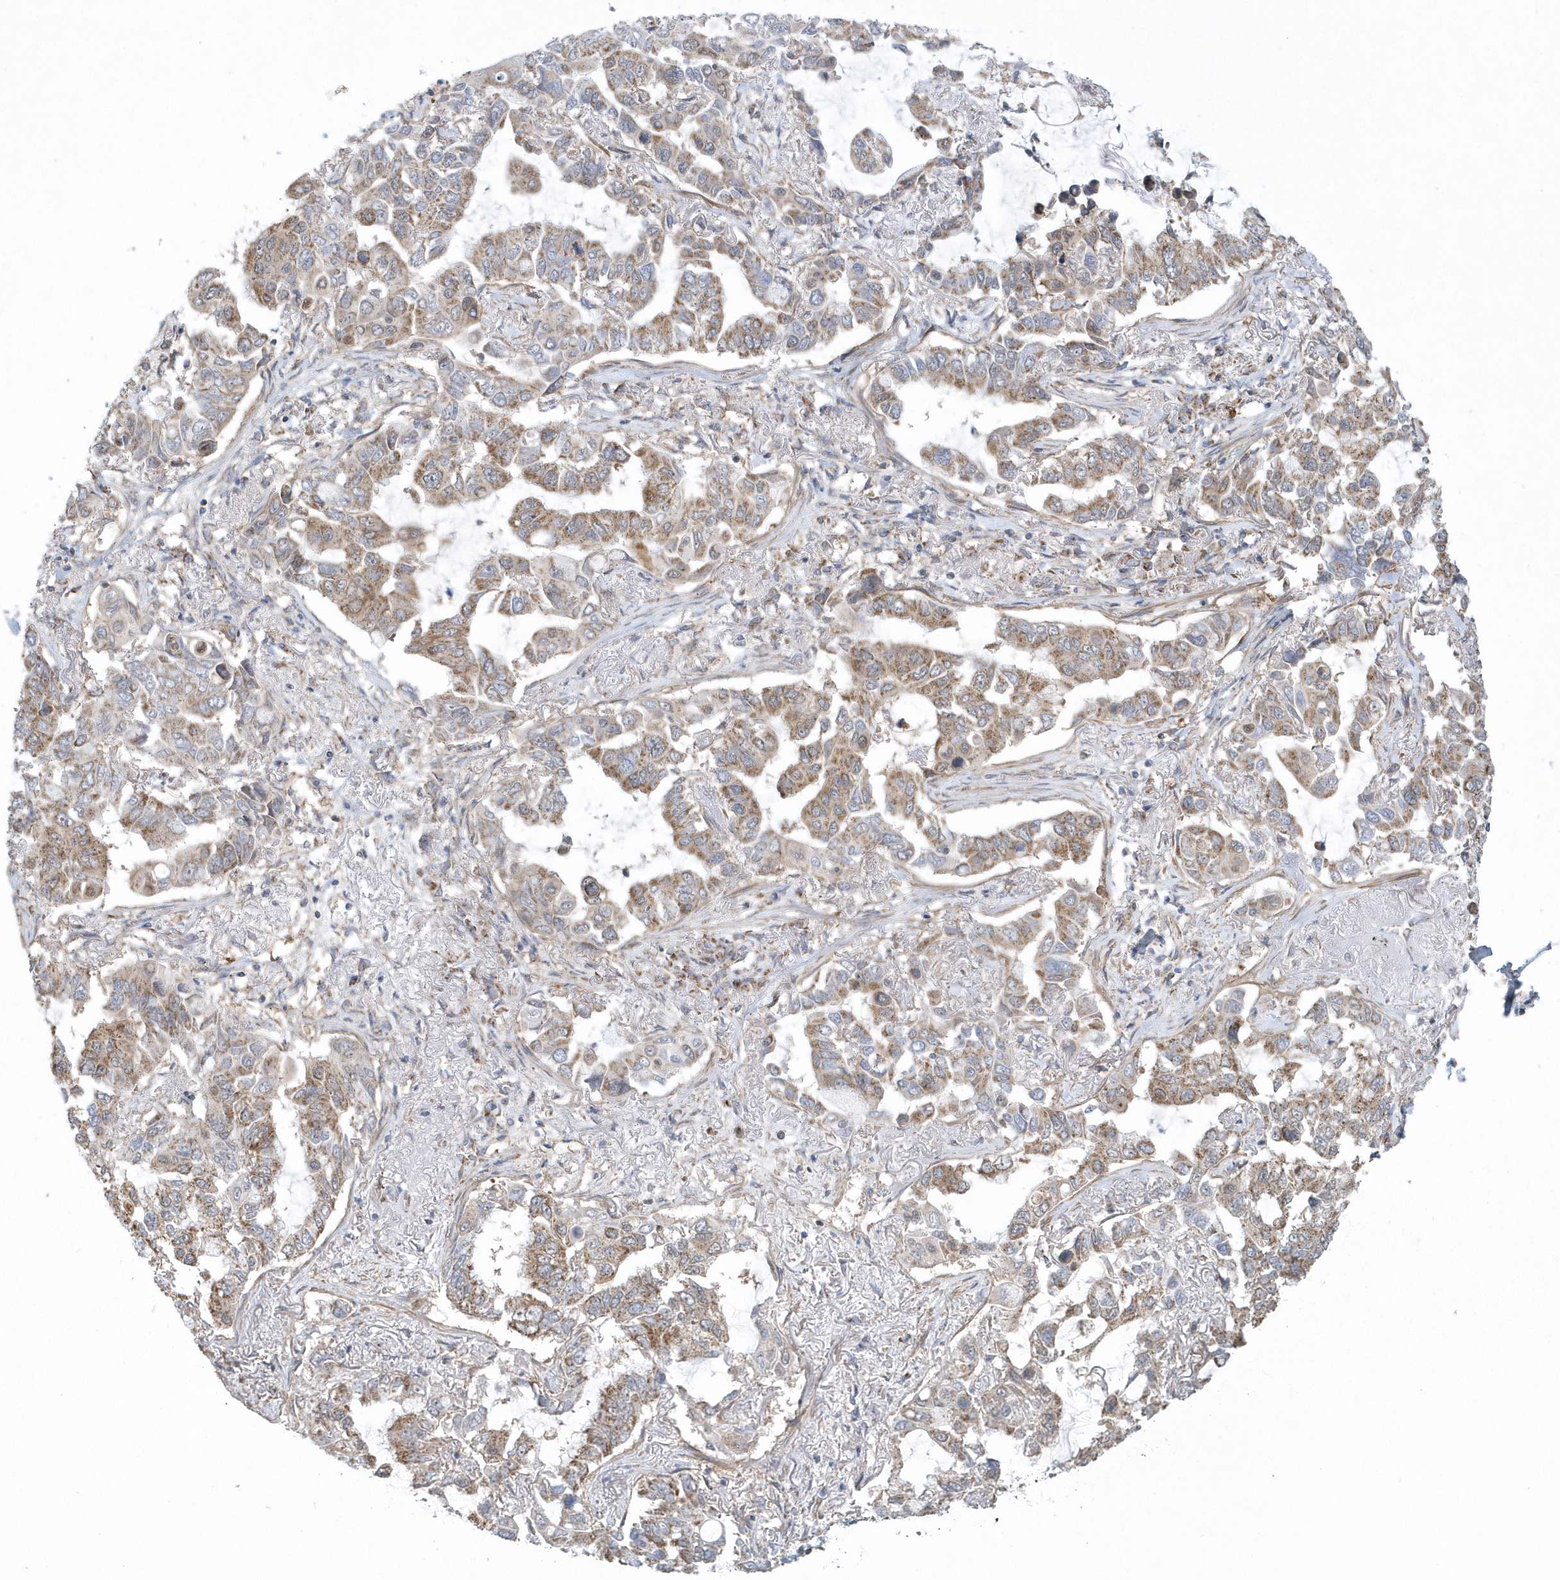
{"staining": {"intensity": "moderate", "quantity": ">75%", "location": "cytoplasmic/membranous"}, "tissue": "lung cancer", "cell_type": "Tumor cells", "image_type": "cancer", "snomed": [{"axis": "morphology", "description": "Adenocarcinoma, NOS"}, {"axis": "topography", "description": "Lung"}], "caption": "Moderate cytoplasmic/membranous protein expression is appreciated in about >75% of tumor cells in lung adenocarcinoma.", "gene": "SLX9", "patient": {"sex": "male", "age": 64}}